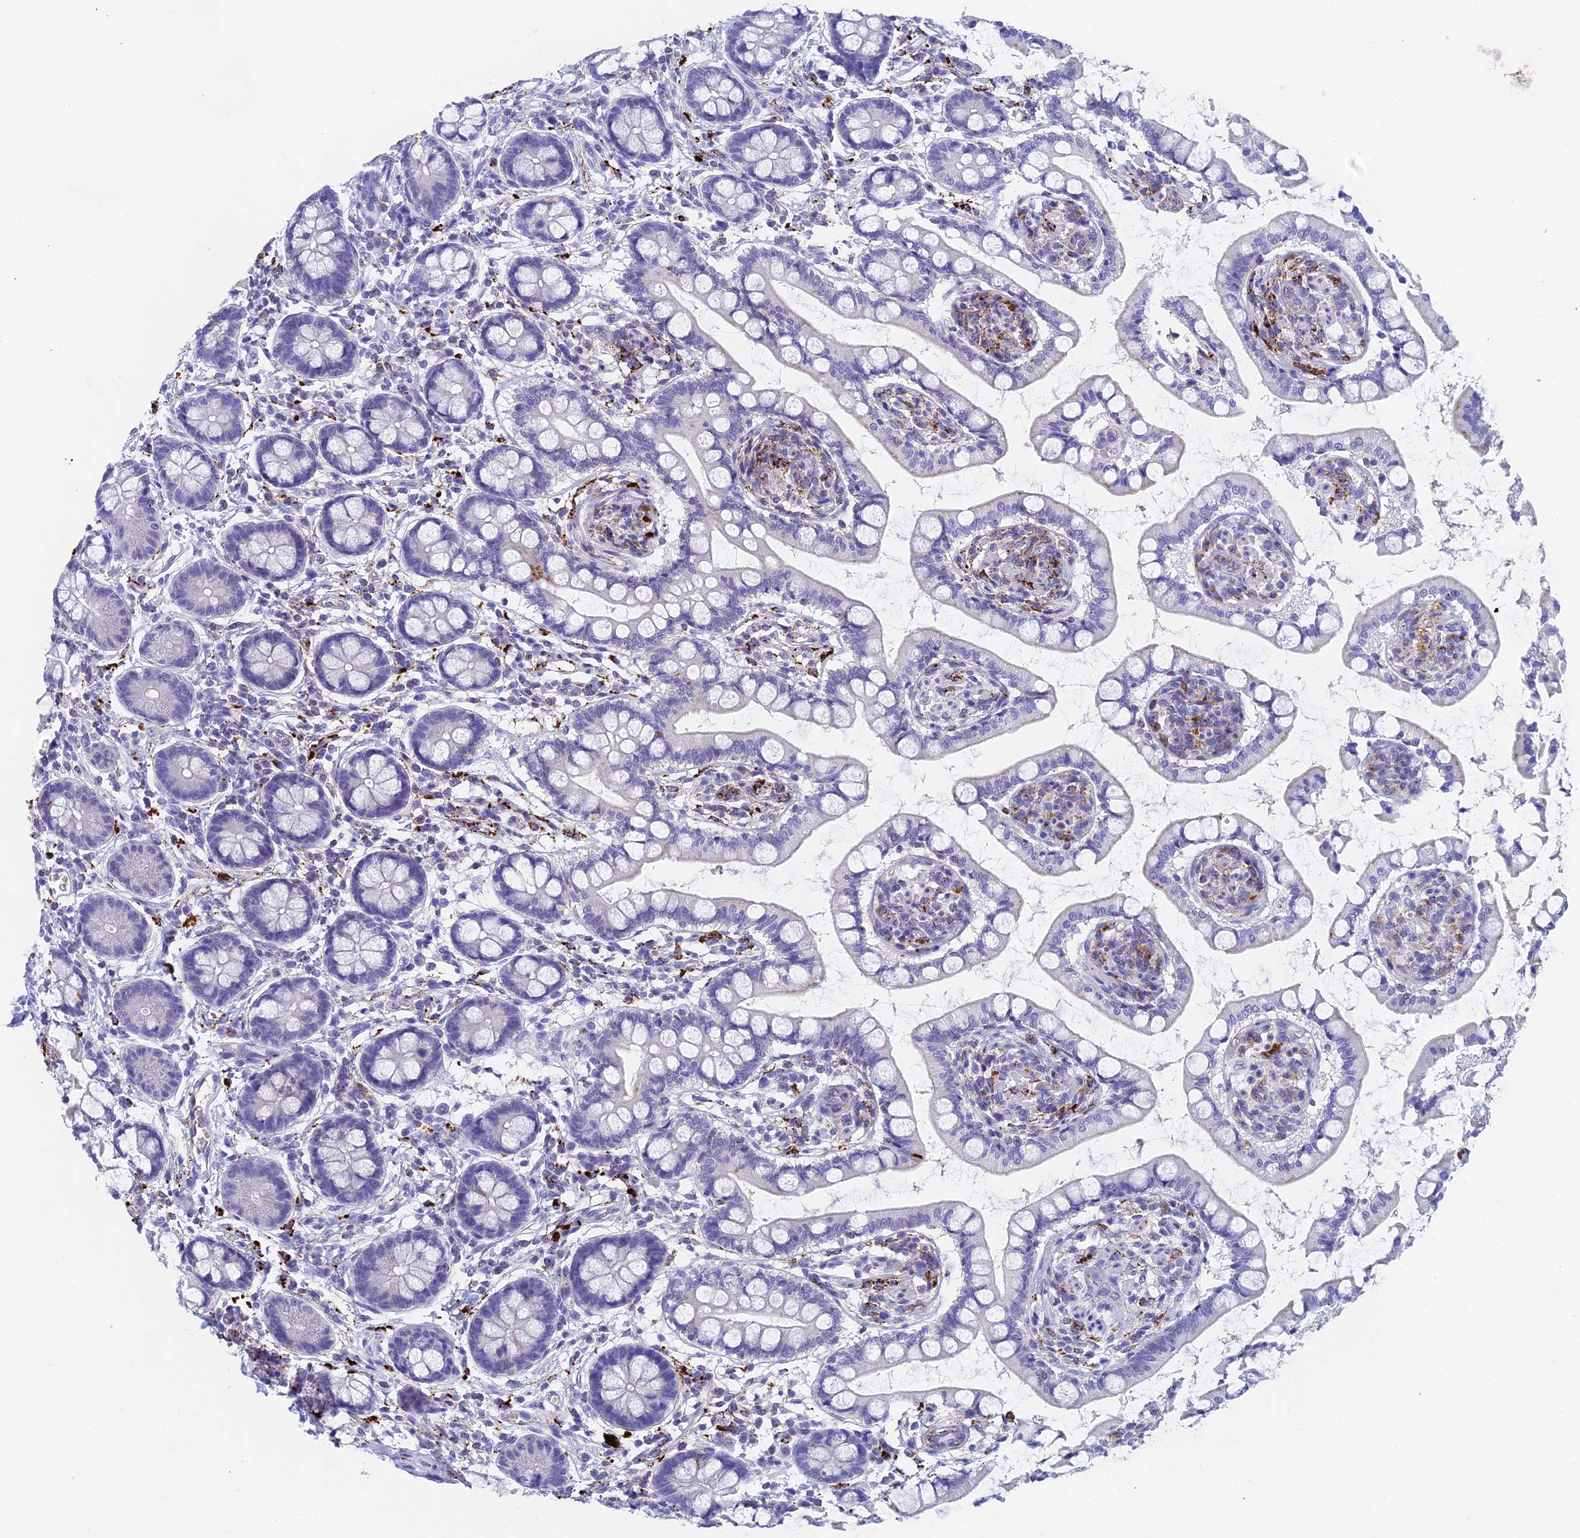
{"staining": {"intensity": "moderate", "quantity": "<25%", "location": "cytoplasmic/membranous"}, "tissue": "small intestine", "cell_type": "Glandular cells", "image_type": "normal", "snomed": [{"axis": "morphology", "description": "Normal tissue, NOS"}, {"axis": "topography", "description": "Small intestine"}], "caption": "Protein analysis of benign small intestine demonstrates moderate cytoplasmic/membranous expression in about <25% of glandular cells. Immunohistochemistry (ihc) stains the protein in brown and the nuclei are stained blue.", "gene": "ADAMTS13", "patient": {"sex": "male", "age": 52}}